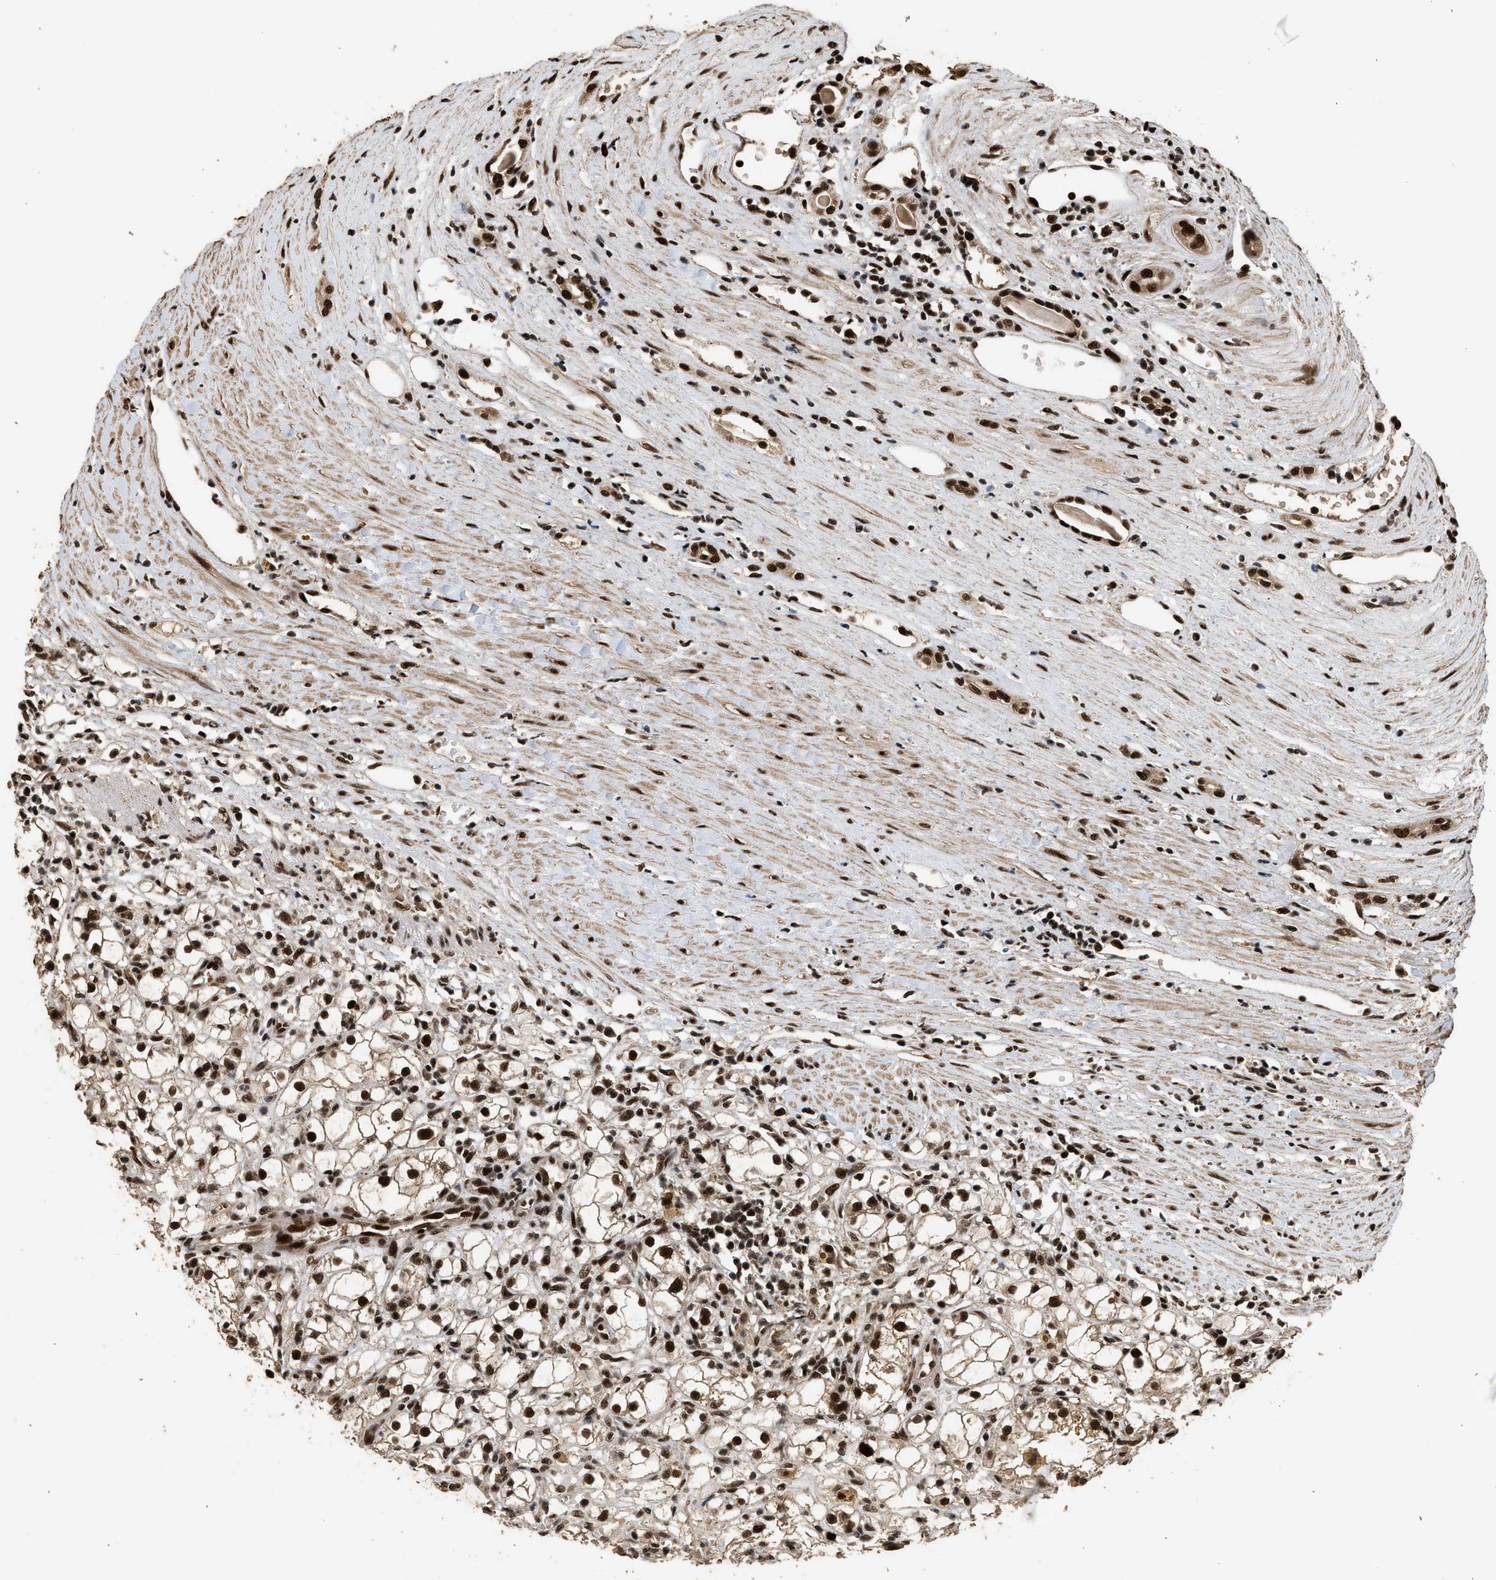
{"staining": {"intensity": "strong", "quantity": ">75%", "location": "nuclear"}, "tissue": "renal cancer", "cell_type": "Tumor cells", "image_type": "cancer", "snomed": [{"axis": "morphology", "description": "Adenocarcinoma, NOS"}, {"axis": "topography", "description": "Kidney"}], "caption": "IHC image of neoplastic tissue: renal cancer (adenocarcinoma) stained using IHC shows high levels of strong protein expression localized specifically in the nuclear of tumor cells, appearing as a nuclear brown color.", "gene": "PPP4R3B", "patient": {"sex": "male", "age": 56}}